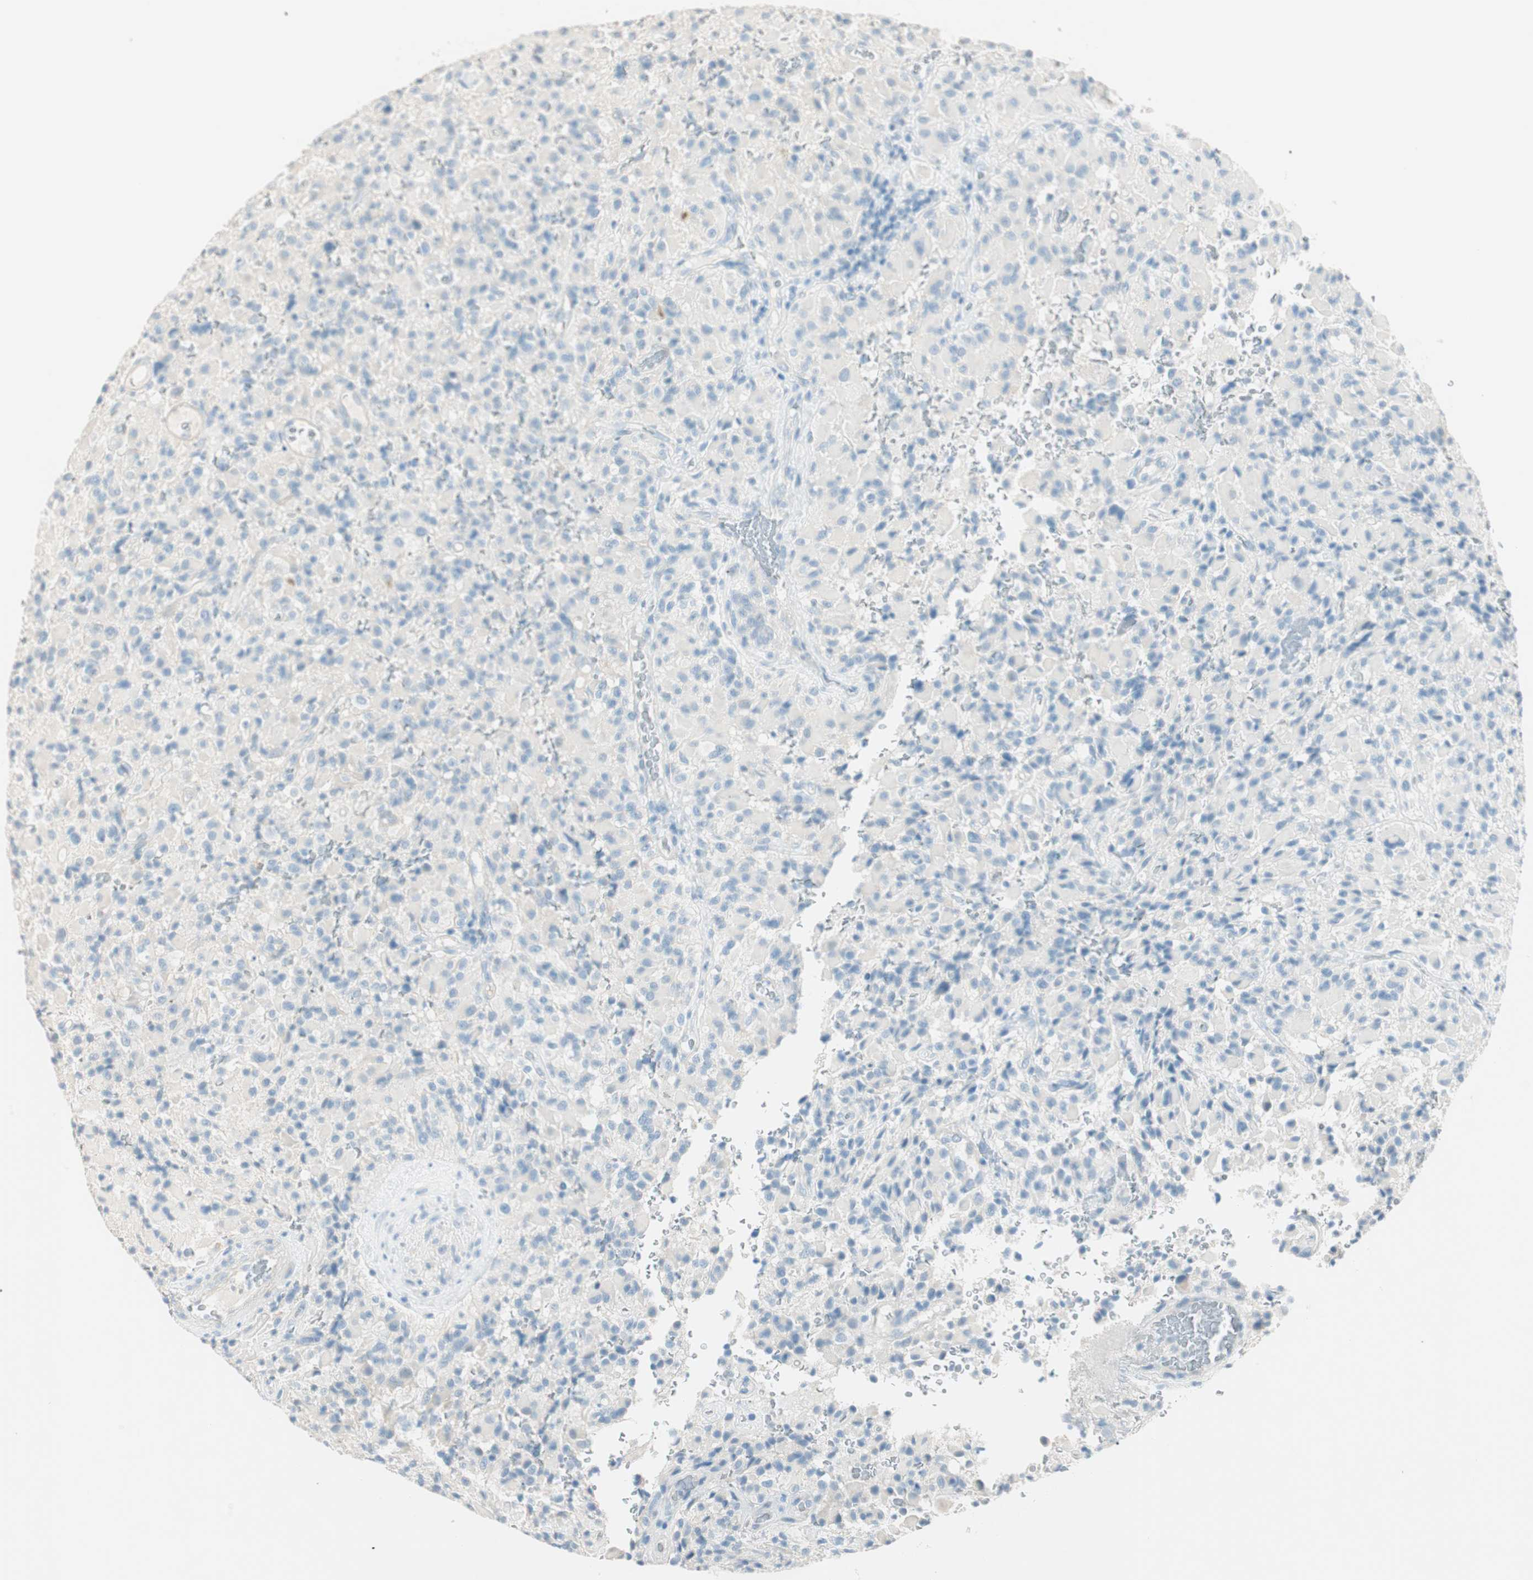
{"staining": {"intensity": "negative", "quantity": "none", "location": "none"}, "tissue": "glioma", "cell_type": "Tumor cells", "image_type": "cancer", "snomed": [{"axis": "morphology", "description": "Glioma, malignant, High grade"}, {"axis": "topography", "description": "Brain"}], "caption": "High magnification brightfield microscopy of high-grade glioma (malignant) stained with DAB (3,3'-diaminobenzidine) (brown) and counterstained with hematoxylin (blue): tumor cells show no significant staining.", "gene": "HPGD", "patient": {"sex": "male", "age": 71}}